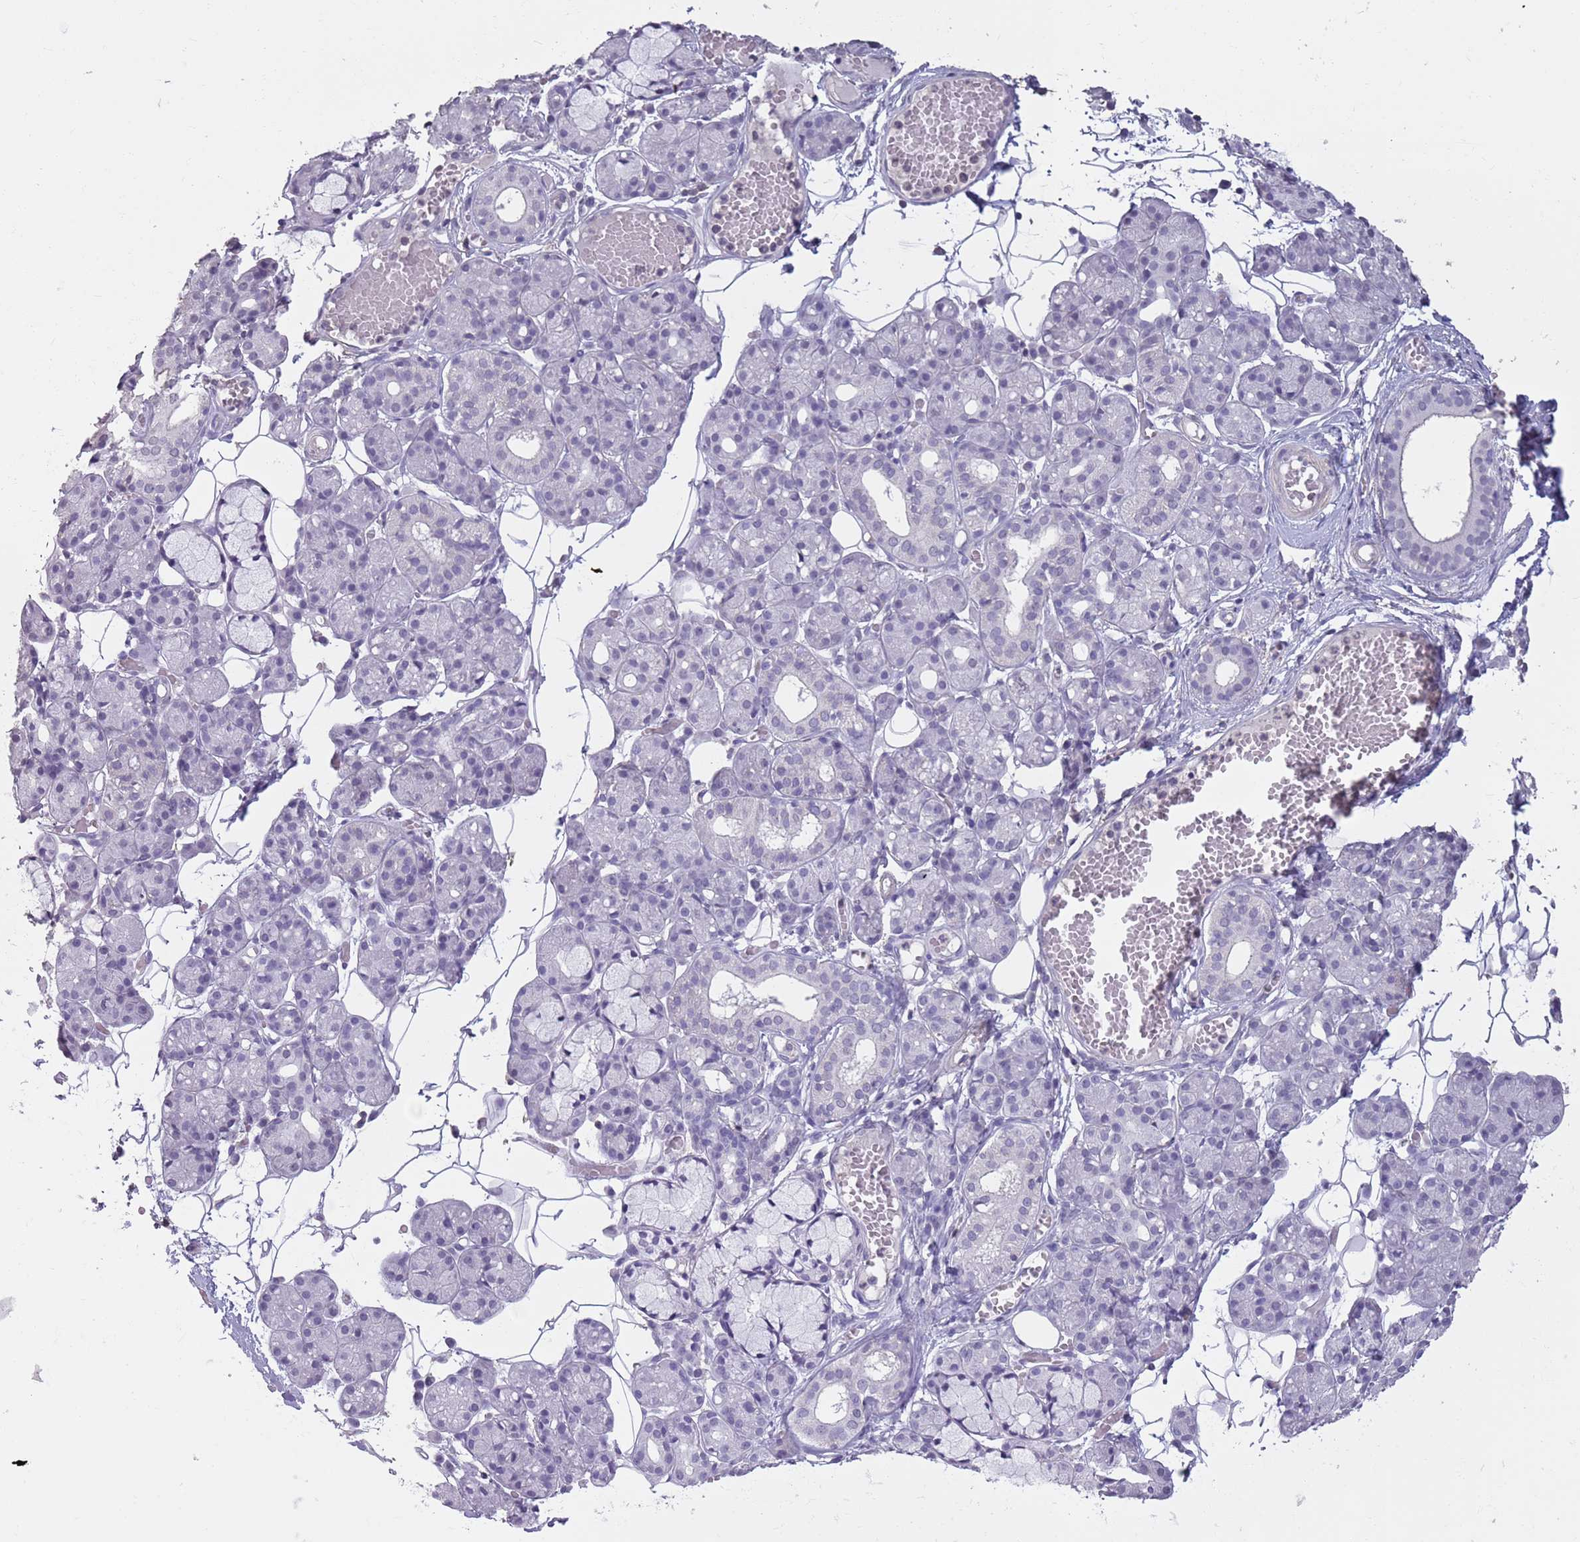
{"staining": {"intensity": "negative", "quantity": "none", "location": "none"}, "tissue": "salivary gland", "cell_type": "Glandular cells", "image_type": "normal", "snomed": [{"axis": "morphology", "description": "Normal tissue, NOS"}, {"axis": "topography", "description": "Salivary gland"}], "caption": "An immunohistochemistry (IHC) histopathology image of unremarkable salivary gland is shown. There is no staining in glandular cells of salivary gland.", "gene": "SUN5", "patient": {"sex": "male", "age": 63}}